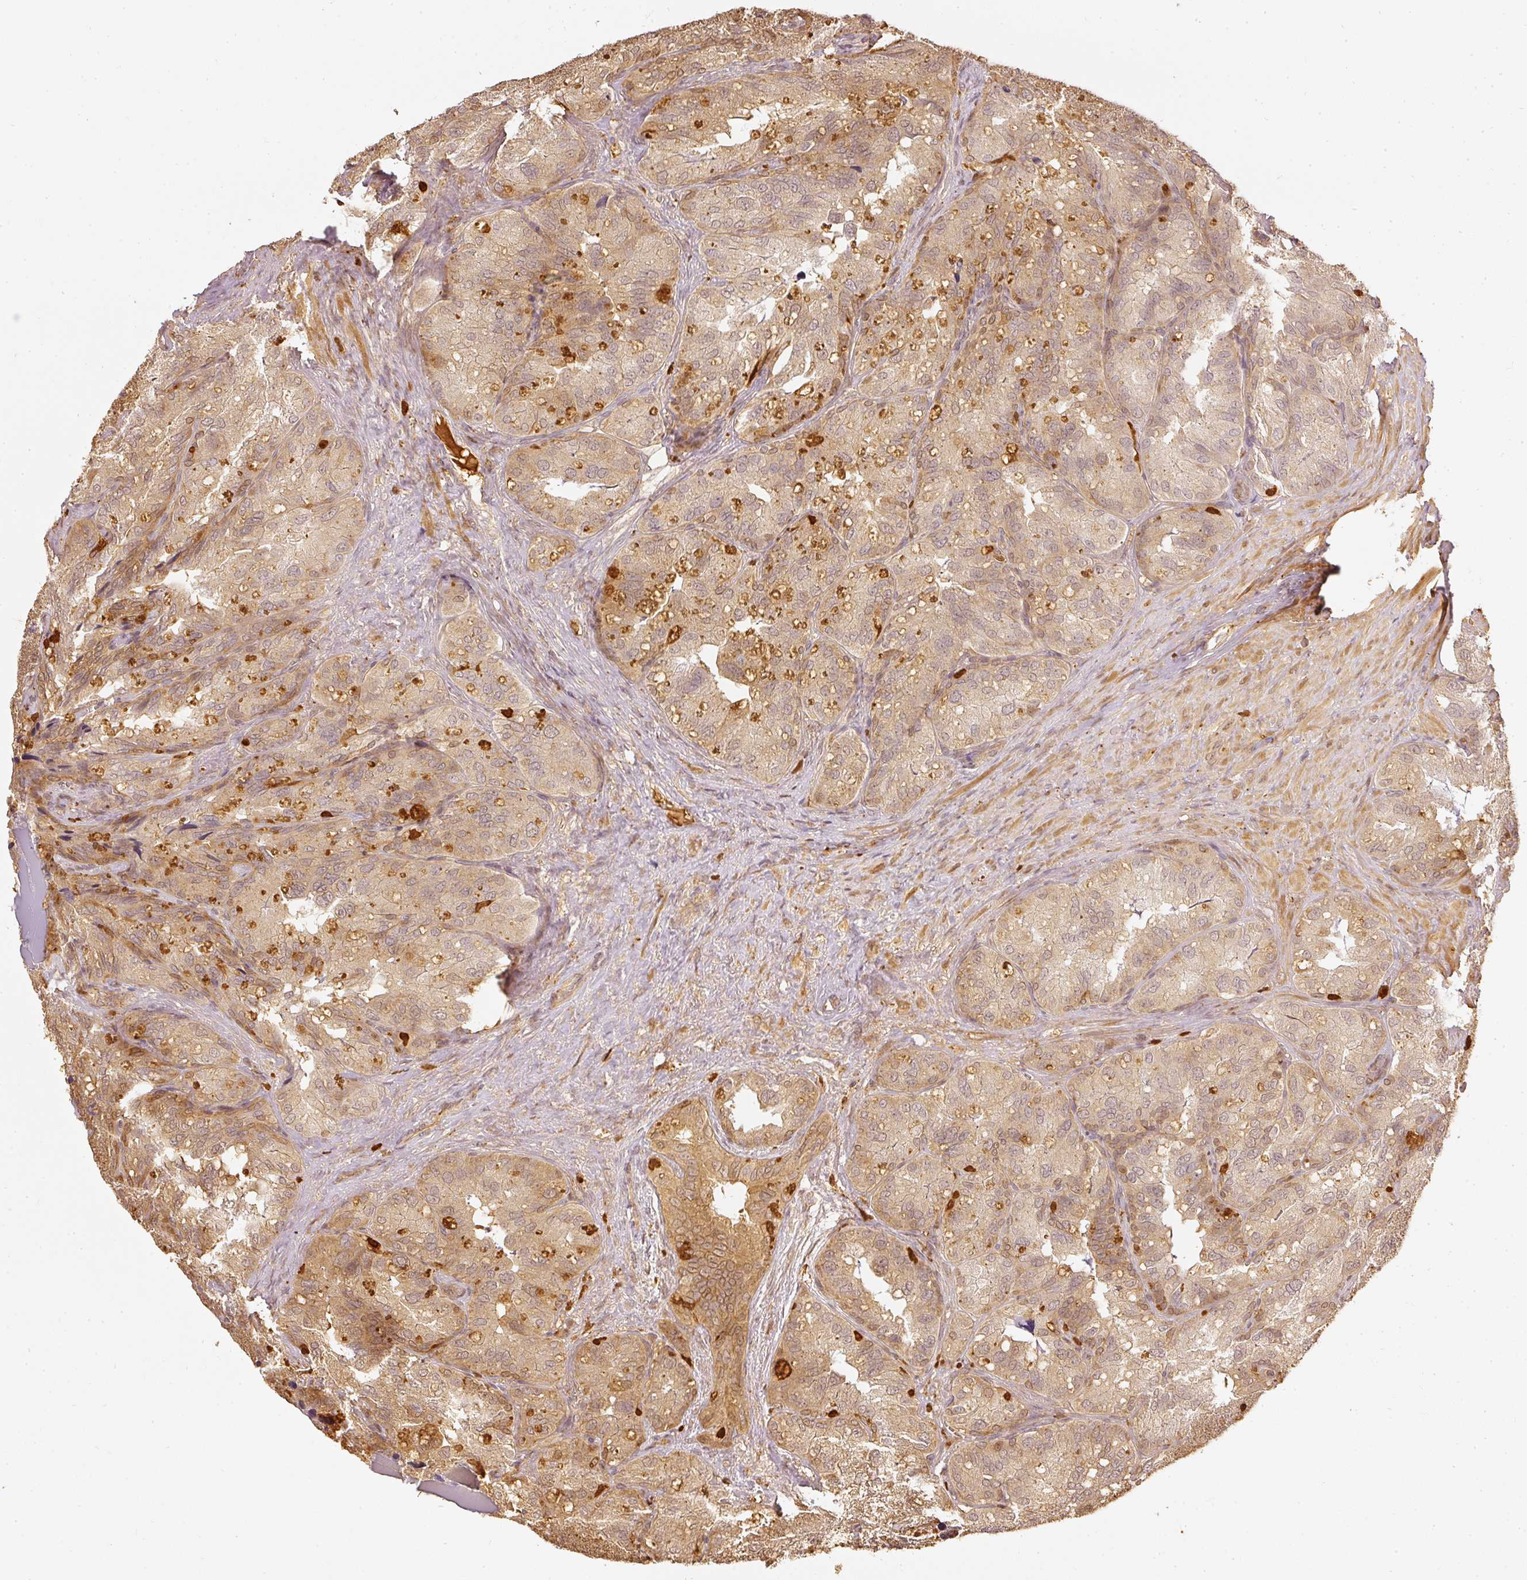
{"staining": {"intensity": "weak", "quantity": ">75%", "location": "cytoplasmic/membranous"}, "tissue": "seminal vesicle", "cell_type": "Glandular cells", "image_type": "normal", "snomed": [{"axis": "morphology", "description": "Normal tissue, NOS"}, {"axis": "topography", "description": "Seminal veicle"}], "caption": "Immunohistochemical staining of unremarkable human seminal vesicle reveals weak cytoplasmic/membranous protein positivity in approximately >75% of glandular cells. The protein is shown in brown color, while the nuclei are stained blue.", "gene": "PFN1", "patient": {"sex": "male", "age": 69}}